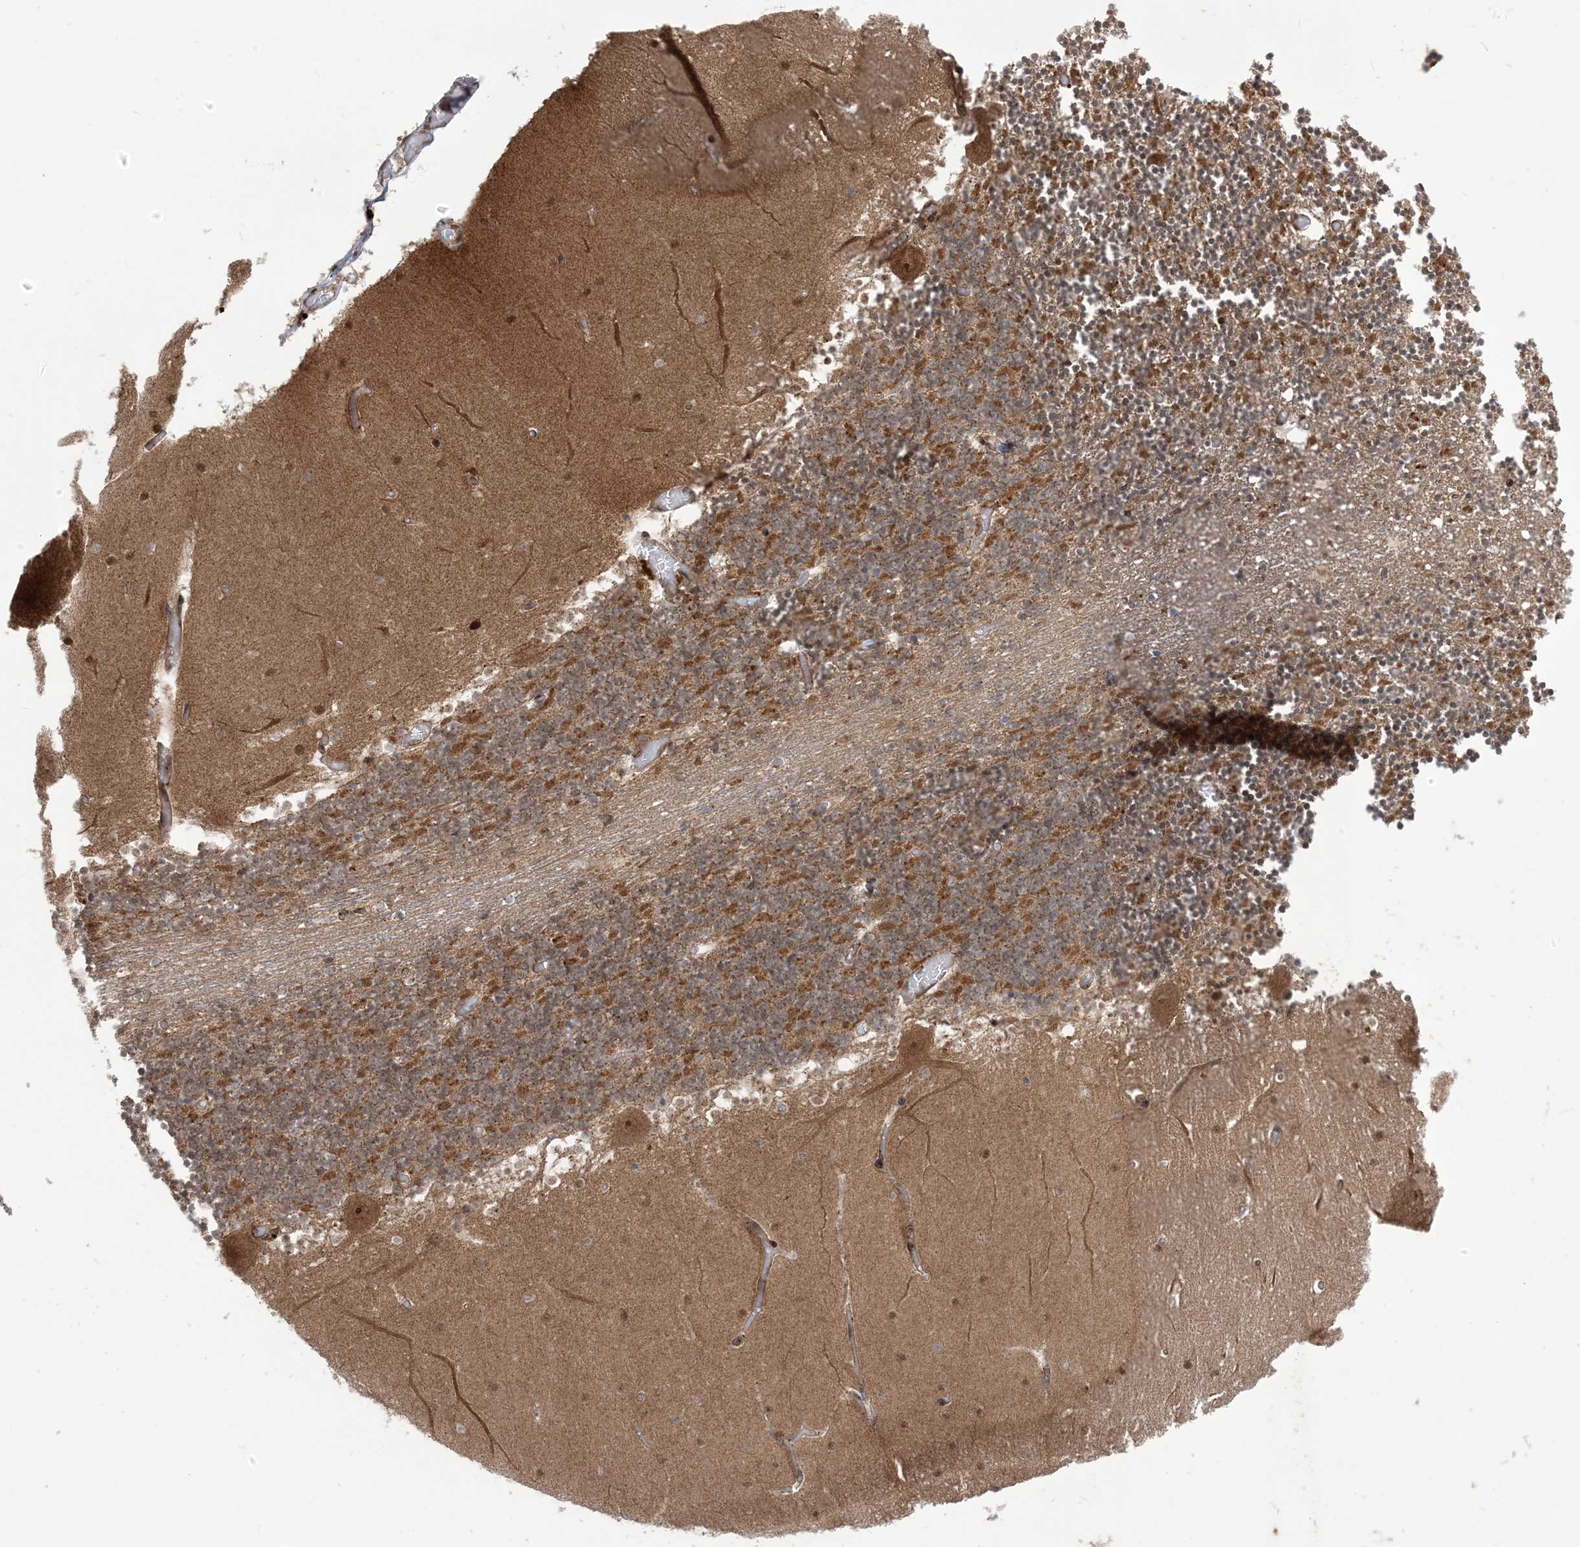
{"staining": {"intensity": "moderate", "quantity": "25%-75%", "location": "cytoplasmic/membranous"}, "tissue": "cerebellum", "cell_type": "Cells in granular layer", "image_type": "normal", "snomed": [{"axis": "morphology", "description": "Normal tissue, NOS"}, {"axis": "topography", "description": "Cerebellum"}], "caption": "IHC staining of unremarkable cerebellum, which displays medium levels of moderate cytoplasmic/membranous expression in about 25%-75% of cells in granular layer indicating moderate cytoplasmic/membranous protein expression. The staining was performed using DAB (brown) for protein detection and nuclei were counterstained in hematoxylin (blue).", "gene": "CASP4", "patient": {"sex": "female", "age": 28}}